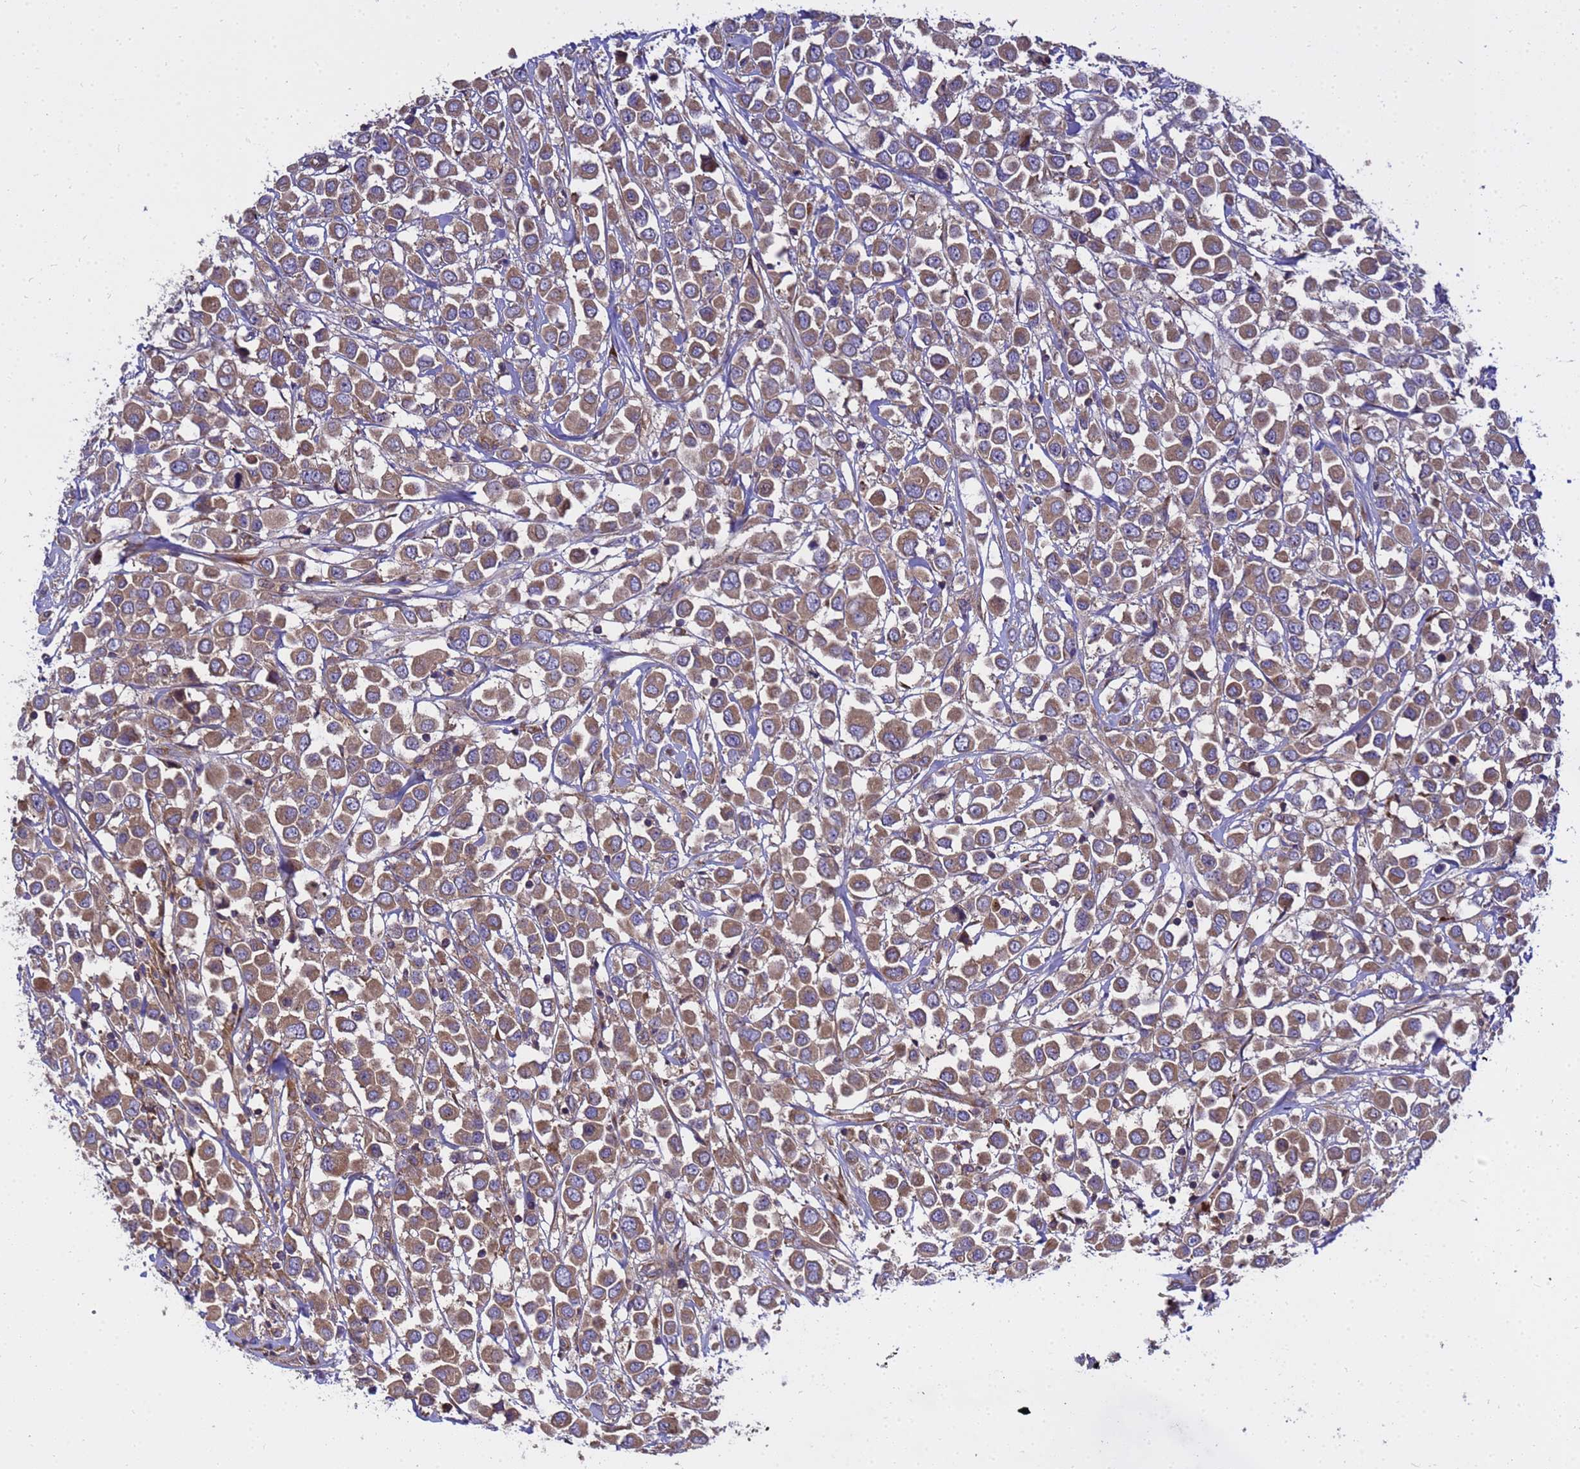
{"staining": {"intensity": "moderate", "quantity": ">75%", "location": "cytoplasmic/membranous"}, "tissue": "breast cancer", "cell_type": "Tumor cells", "image_type": "cancer", "snomed": [{"axis": "morphology", "description": "Duct carcinoma"}, {"axis": "topography", "description": "Breast"}], "caption": "DAB immunohistochemical staining of human breast invasive ductal carcinoma reveals moderate cytoplasmic/membranous protein staining in approximately >75% of tumor cells.", "gene": "BECN1", "patient": {"sex": "female", "age": 61}}